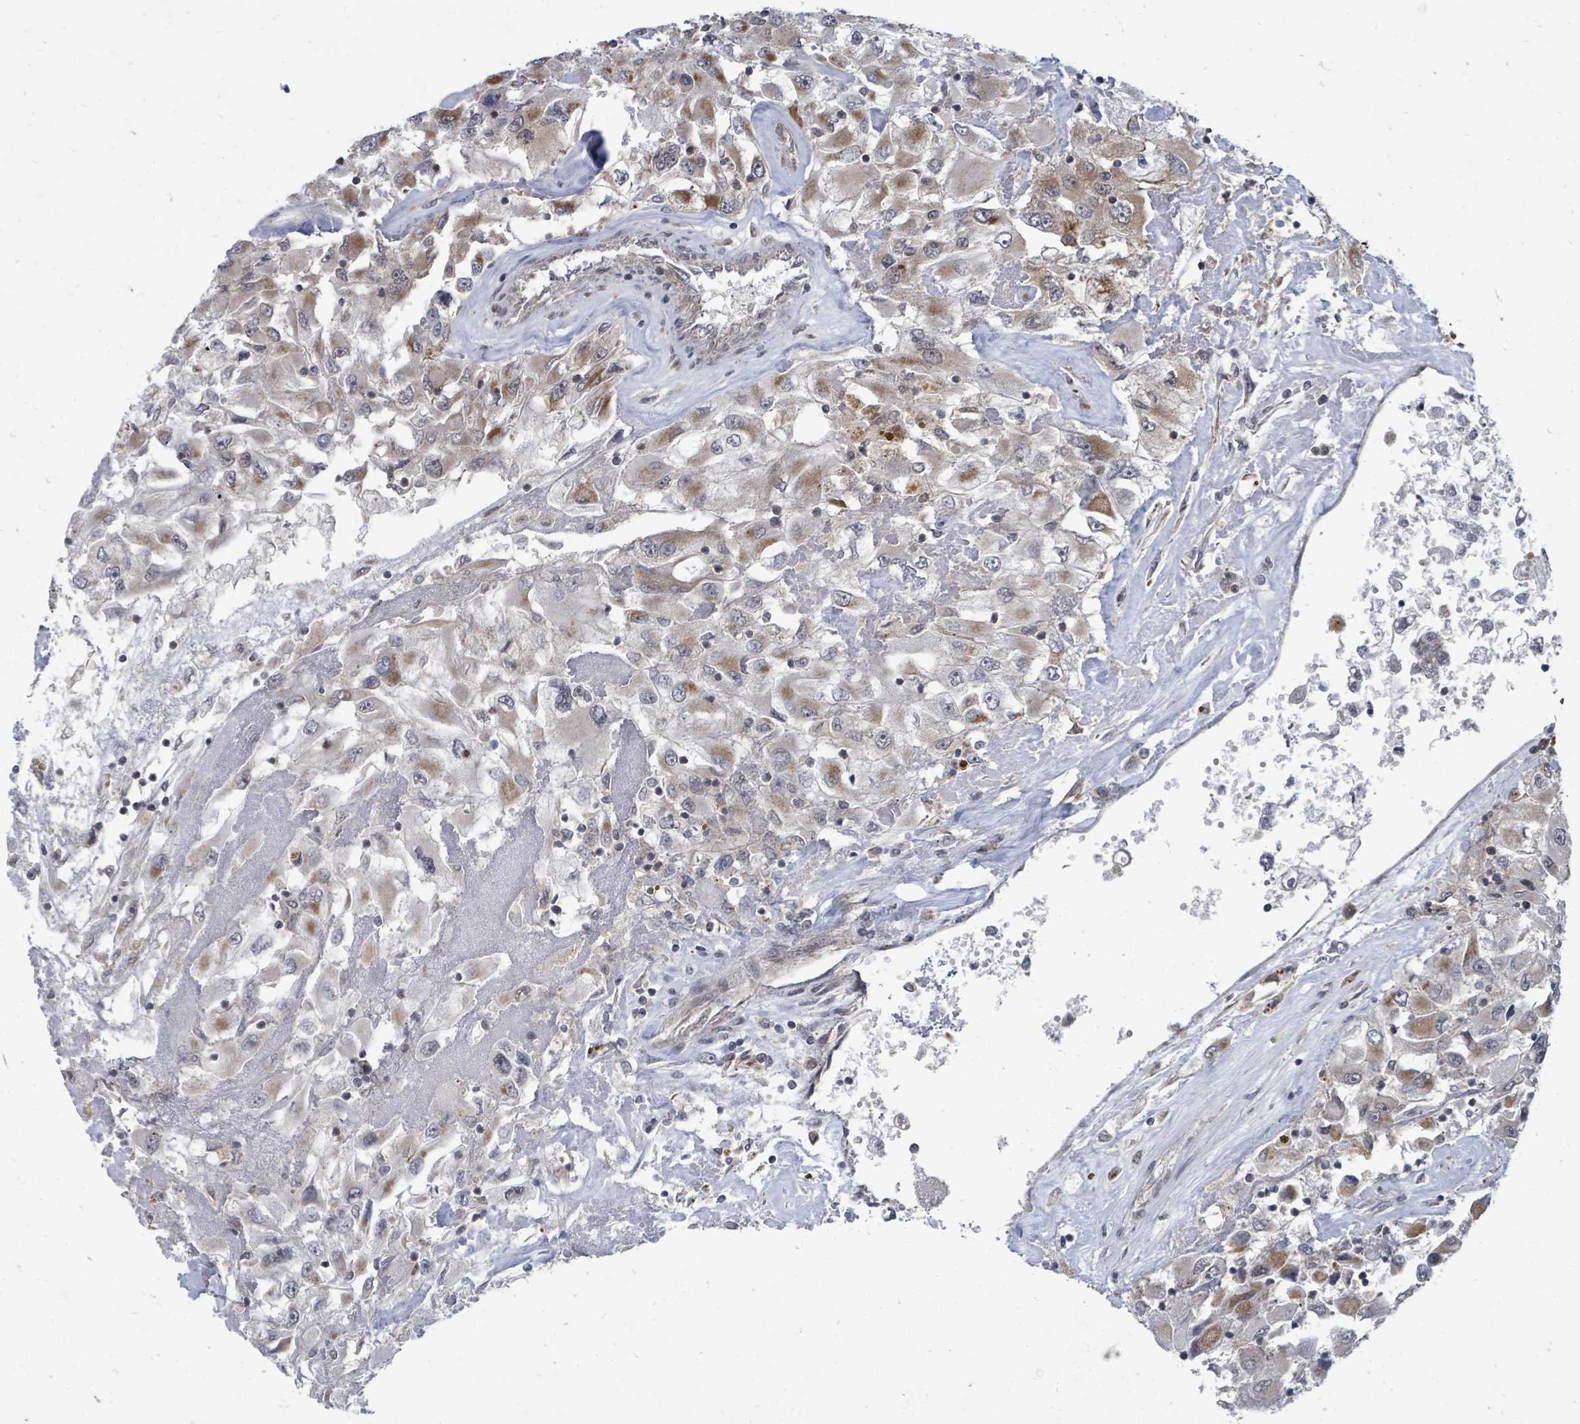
{"staining": {"intensity": "moderate", "quantity": "25%-75%", "location": "cytoplasmic/membranous"}, "tissue": "renal cancer", "cell_type": "Tumor cells", "image_type": "cancer", "snomed": [{"axis": "morphology", "description": "Adenocarcinoma, NOS"}, {"axis": "topography", "description": "Kidney"}], "caption": "Immunohistochemistry (IHC) of human renal cancer (adenocarcinoma) shows medium levels of moderate cytoplasmic/membranous staining in approximately 25%-75% of tumor cells.", "gene": "MAGOHB", "patient": {"sex": "female", "age": 52}}